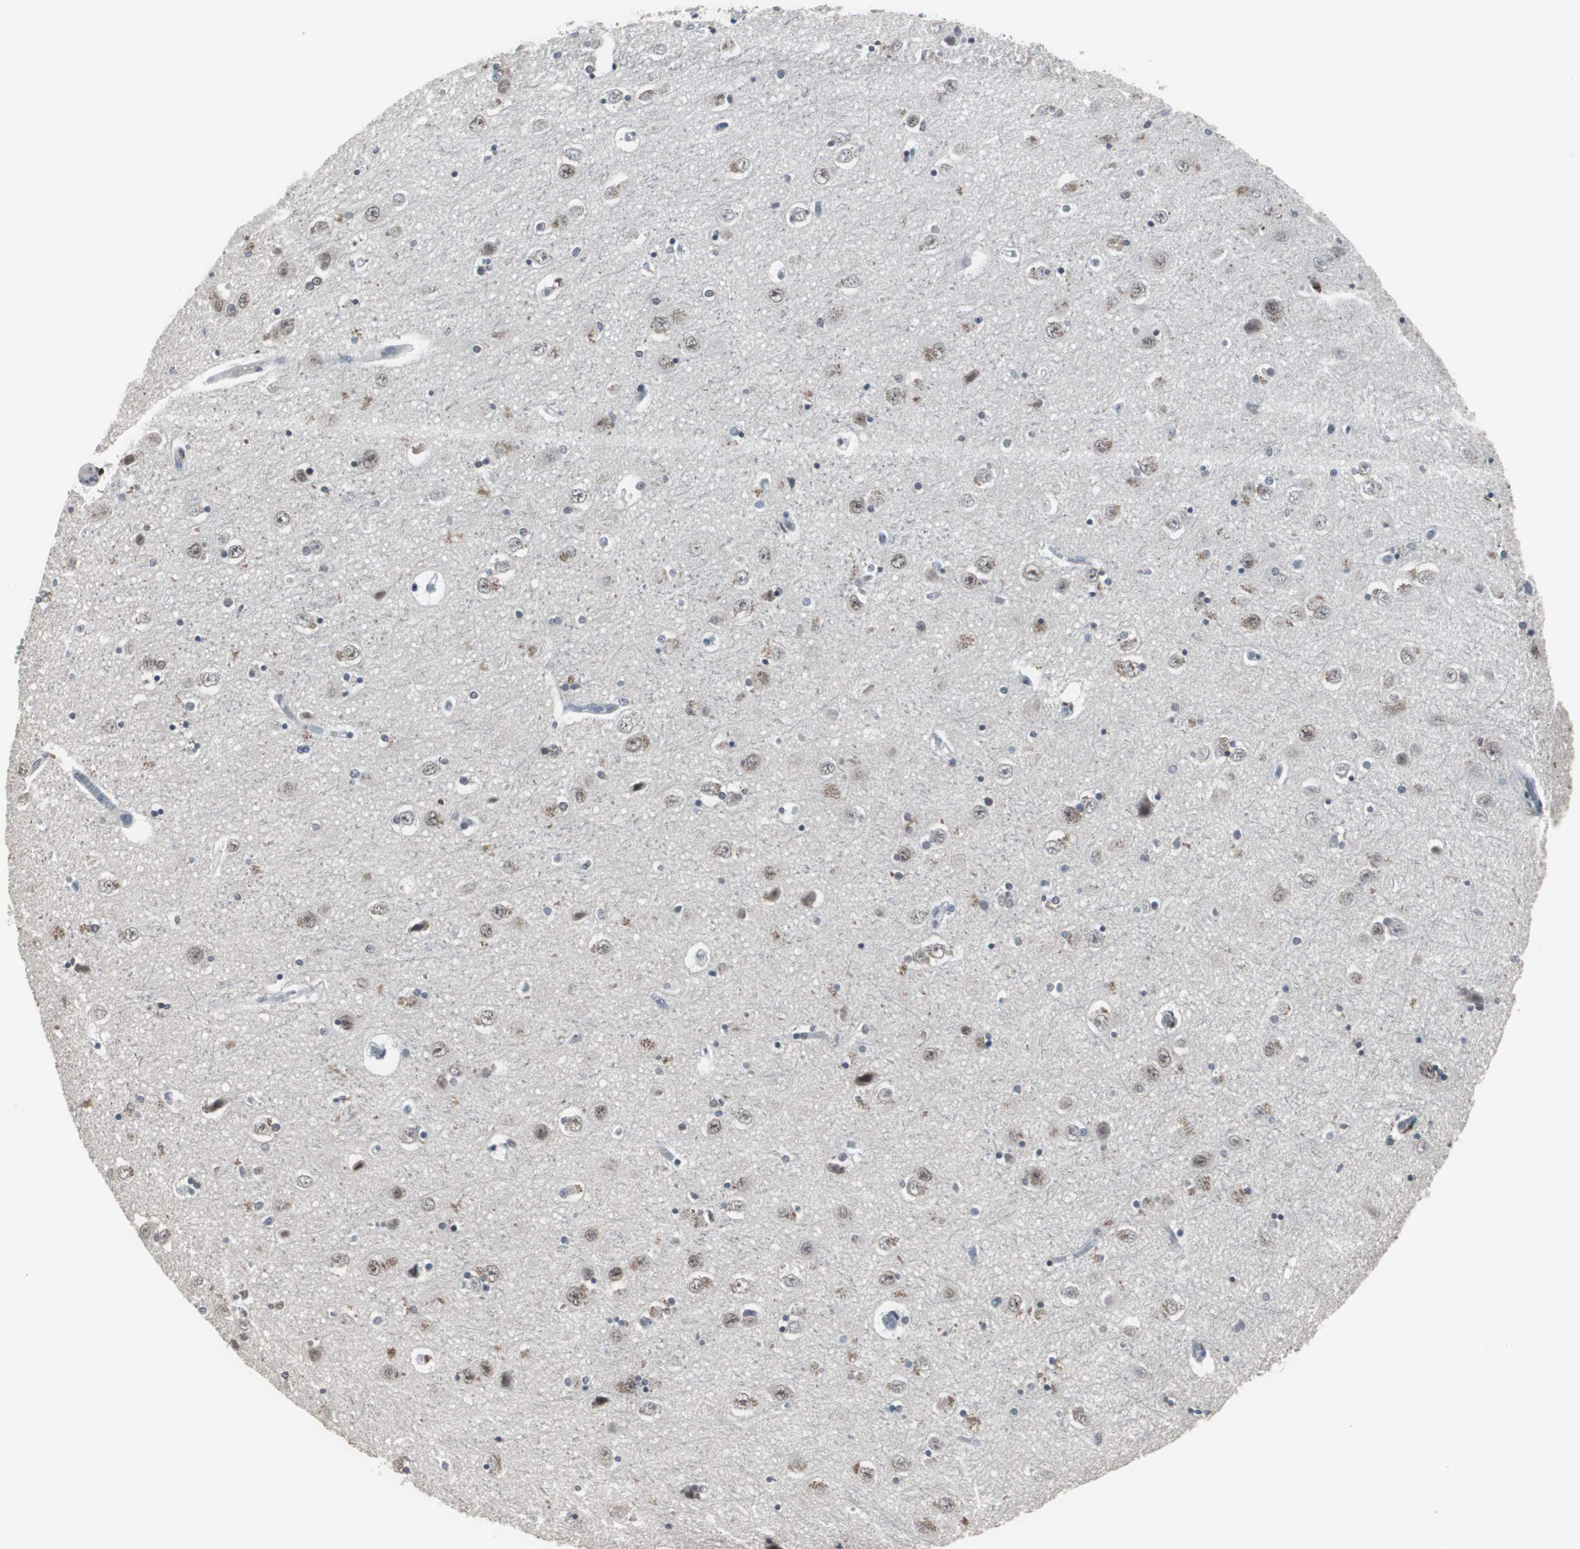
{"staining": {"intensity": "moderate", "quantity": "25%-75%", "location": "nuclear"}, "tissue": "hippocampus", "cell_type": "Glial cells", "image_type": "normal", "snomed": [{"axis": "morphology", "description": "Normal tissue, NOS"}, {"axis": "topography", "description": "Hippocampus"}], "caption": "A medium amount of moderate nuclear positivity is seen in approximately 25%-75% of glial cells in unremarkable hippocampus.", "gene": "FOXP4", "patient": {"sex": "female", "age": 54}}